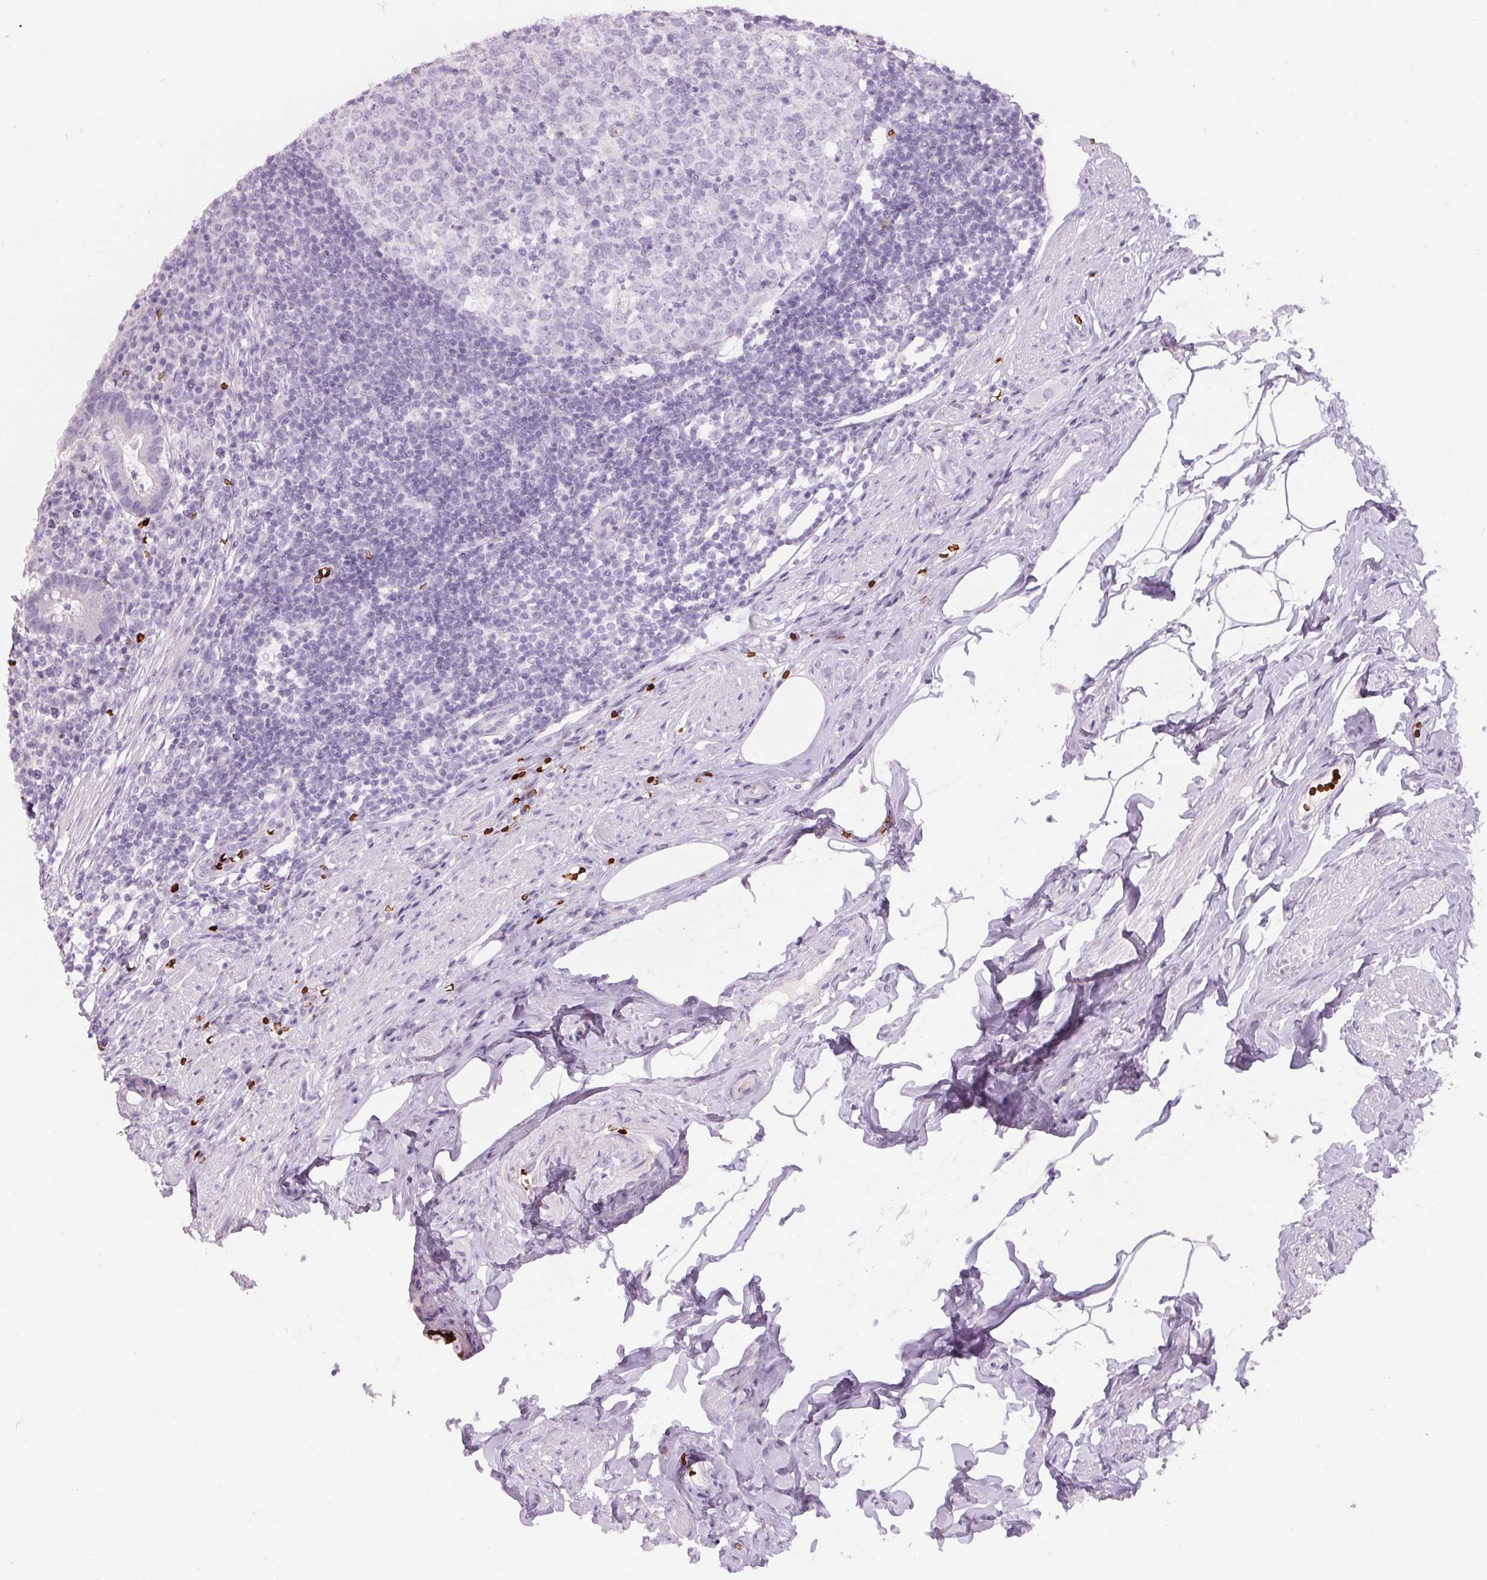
{"staining": {"intensity": "negative", "quantity": "none", "location": "none"}, "tissue": "appendix", "cell_type": "Glandular cells", "image_type": "normal", "snomed": [{"axis": "morphology", "description": "Normal tissue, NOS"}, {"axis": "topography", "description": "Appendix"}], "caption": "DAB immunohistochemical staining of unremarkable human appendix shows no significant staining in glandular cells.", "gene": "HBQ1", "patient": {"sex": "female", "age": 56}}